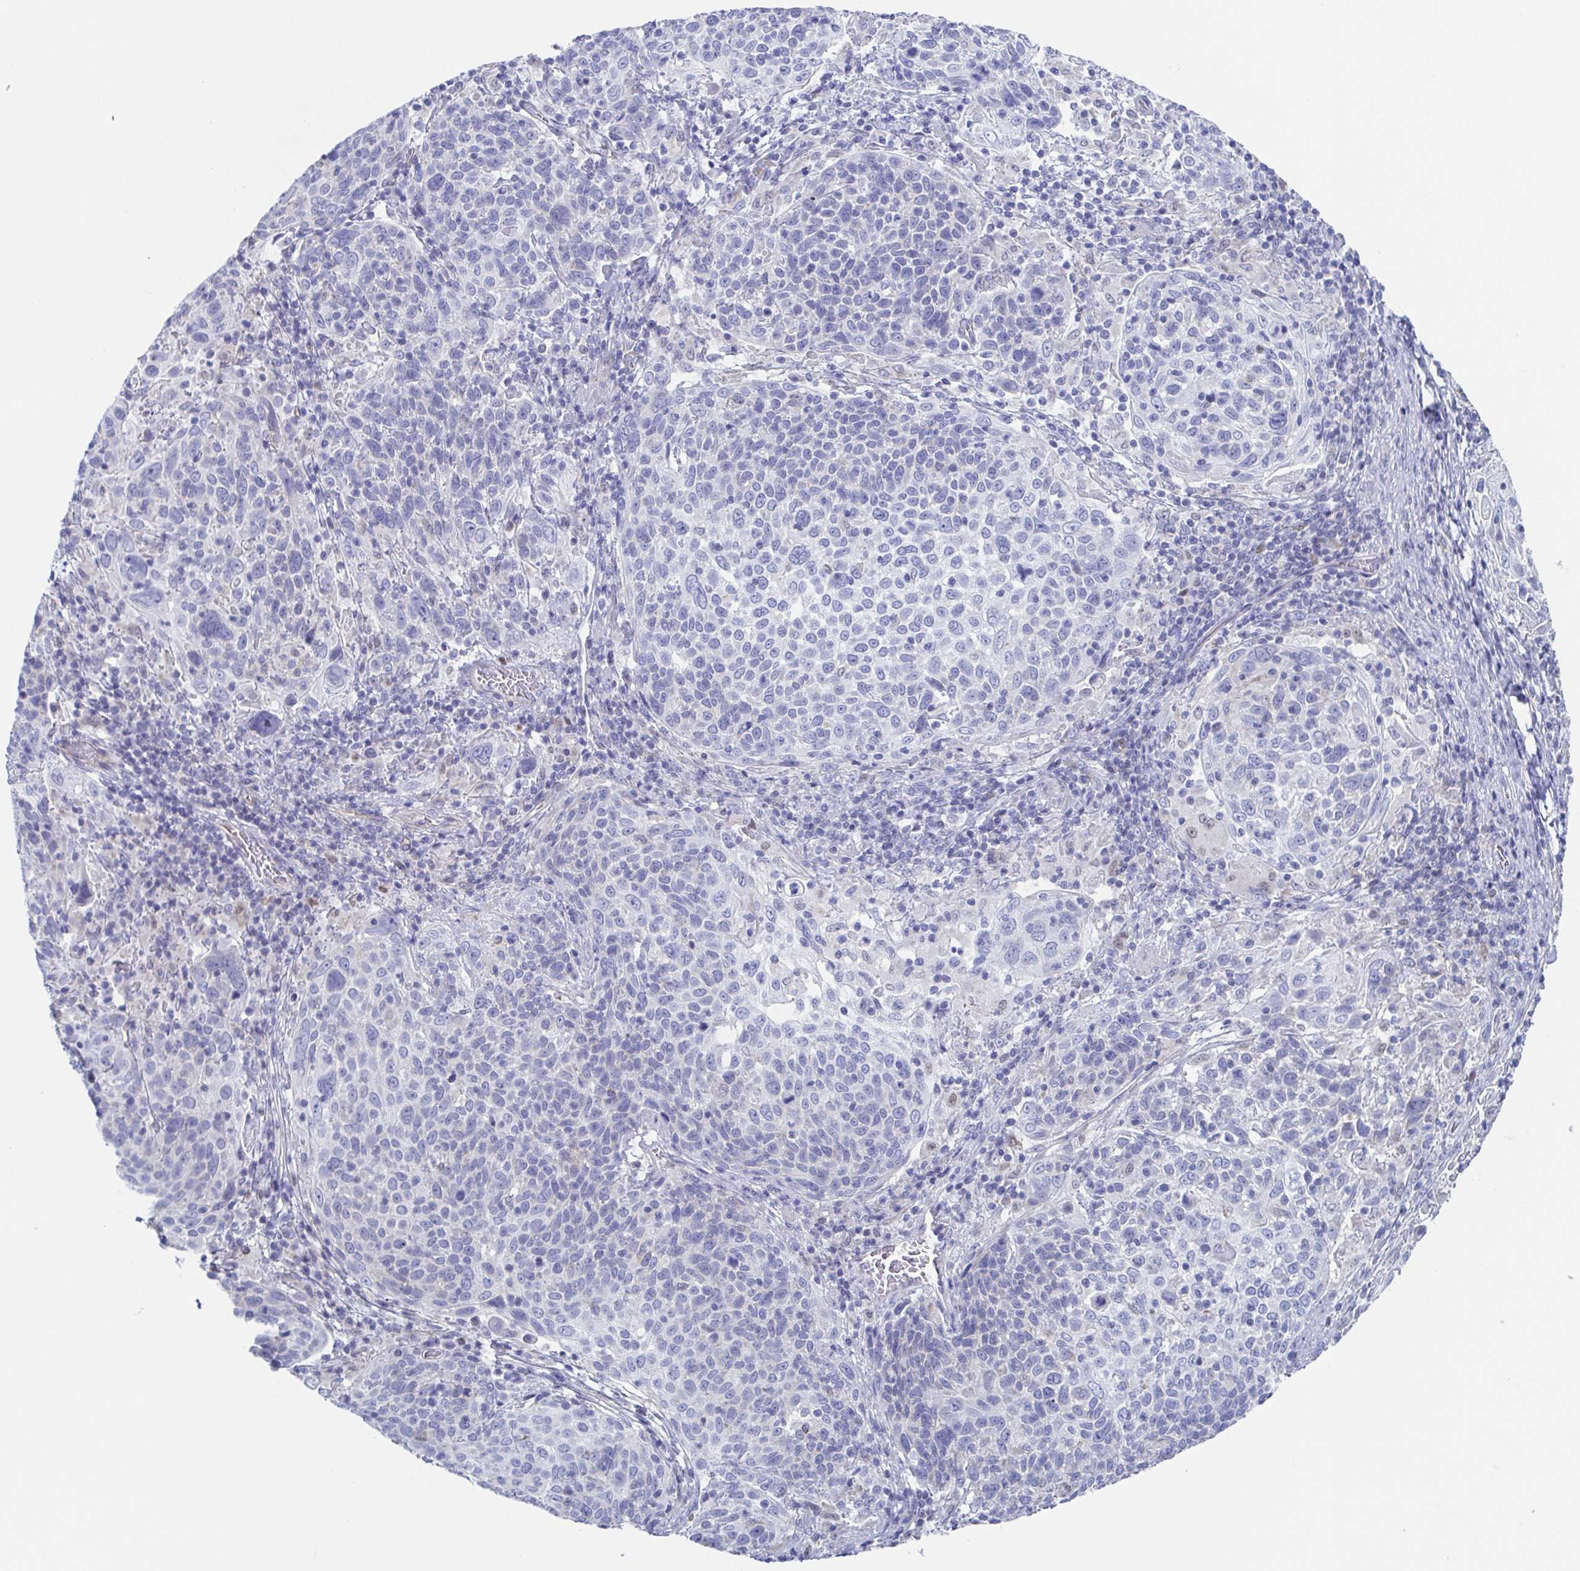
{"staining": {"intensity": "negative", "quantity": "none", "location": "none"}, "tissue": "cervical cancer", "cell_type": "Tumor cells", "image_type": "cancer", "snomed": [{"axis": "morphology", "description": "Squamous cell carcinoma, NOS"}, {"axis": "topography", "description": "Cervix"}], "caption": "Photomicrograph shows no protein expression in tumor cells of squamous cell carcinoma (cervical) tissue.", "gene": "PBOV1", "patient": {"sex": "female", "age": 61}}